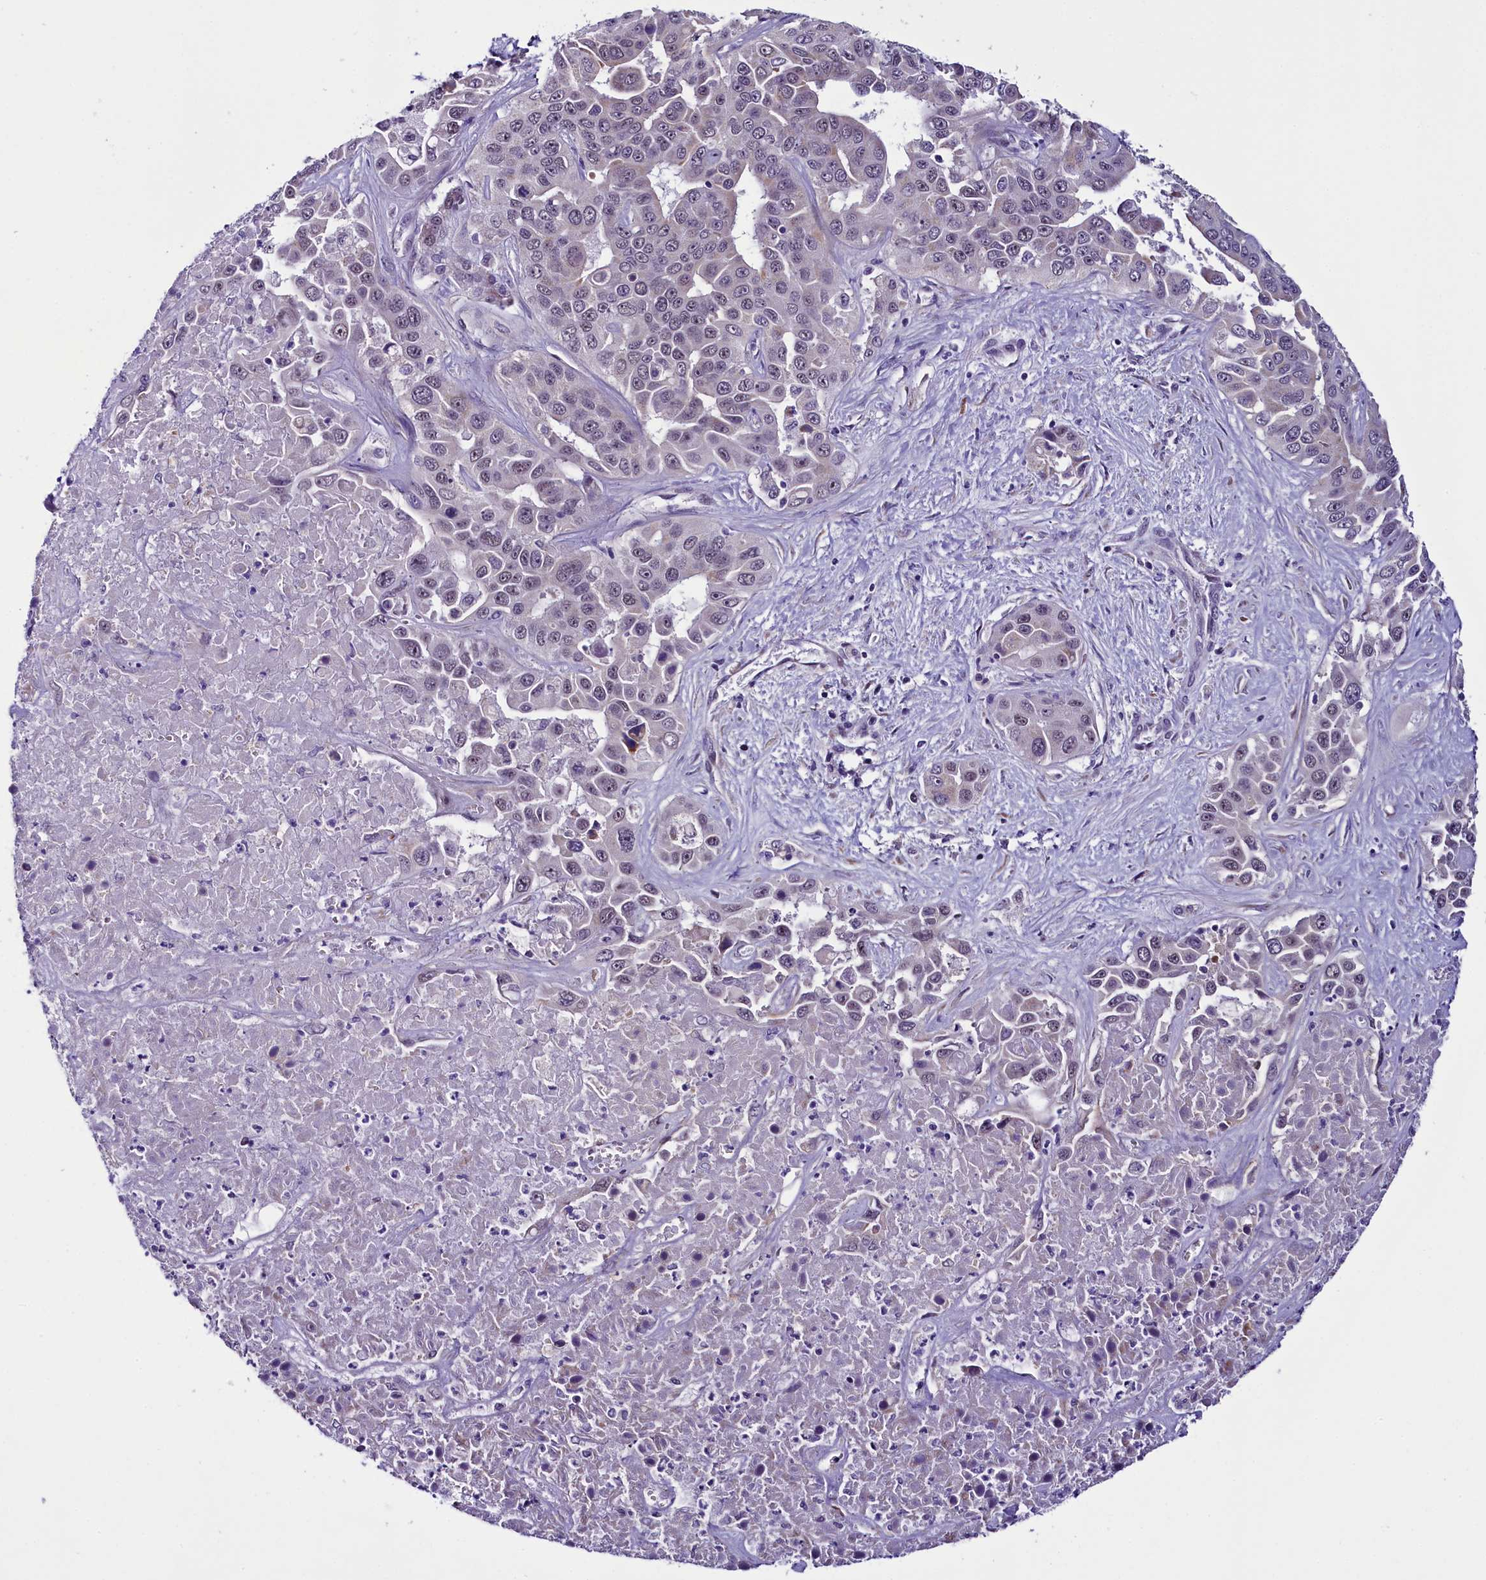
{"staining": {"intensity": "weak", "quantity": "<25%", "location": "nuclear"}, "tissue": "liver cancer", "cell_type": "Tumor cells", "image_type": "cancer", "snomed": [{"axis": "morphology", "description": "Cholangiocarcinoma"}, {"axis": "topography", "description": "Liver"}], "caption": "The micrograph demonstrates no significant expression in tumor cells of liver cholangiocarcinoma. Brightfield microscopy of immunohistochemistry stained with DAB (3,3'-diaminobenzidine) (brown) and hematoxylin (blue), captured at high magnification.", "gene": "RPUSD2", "patient": {"sex": "female", "age": 52}}